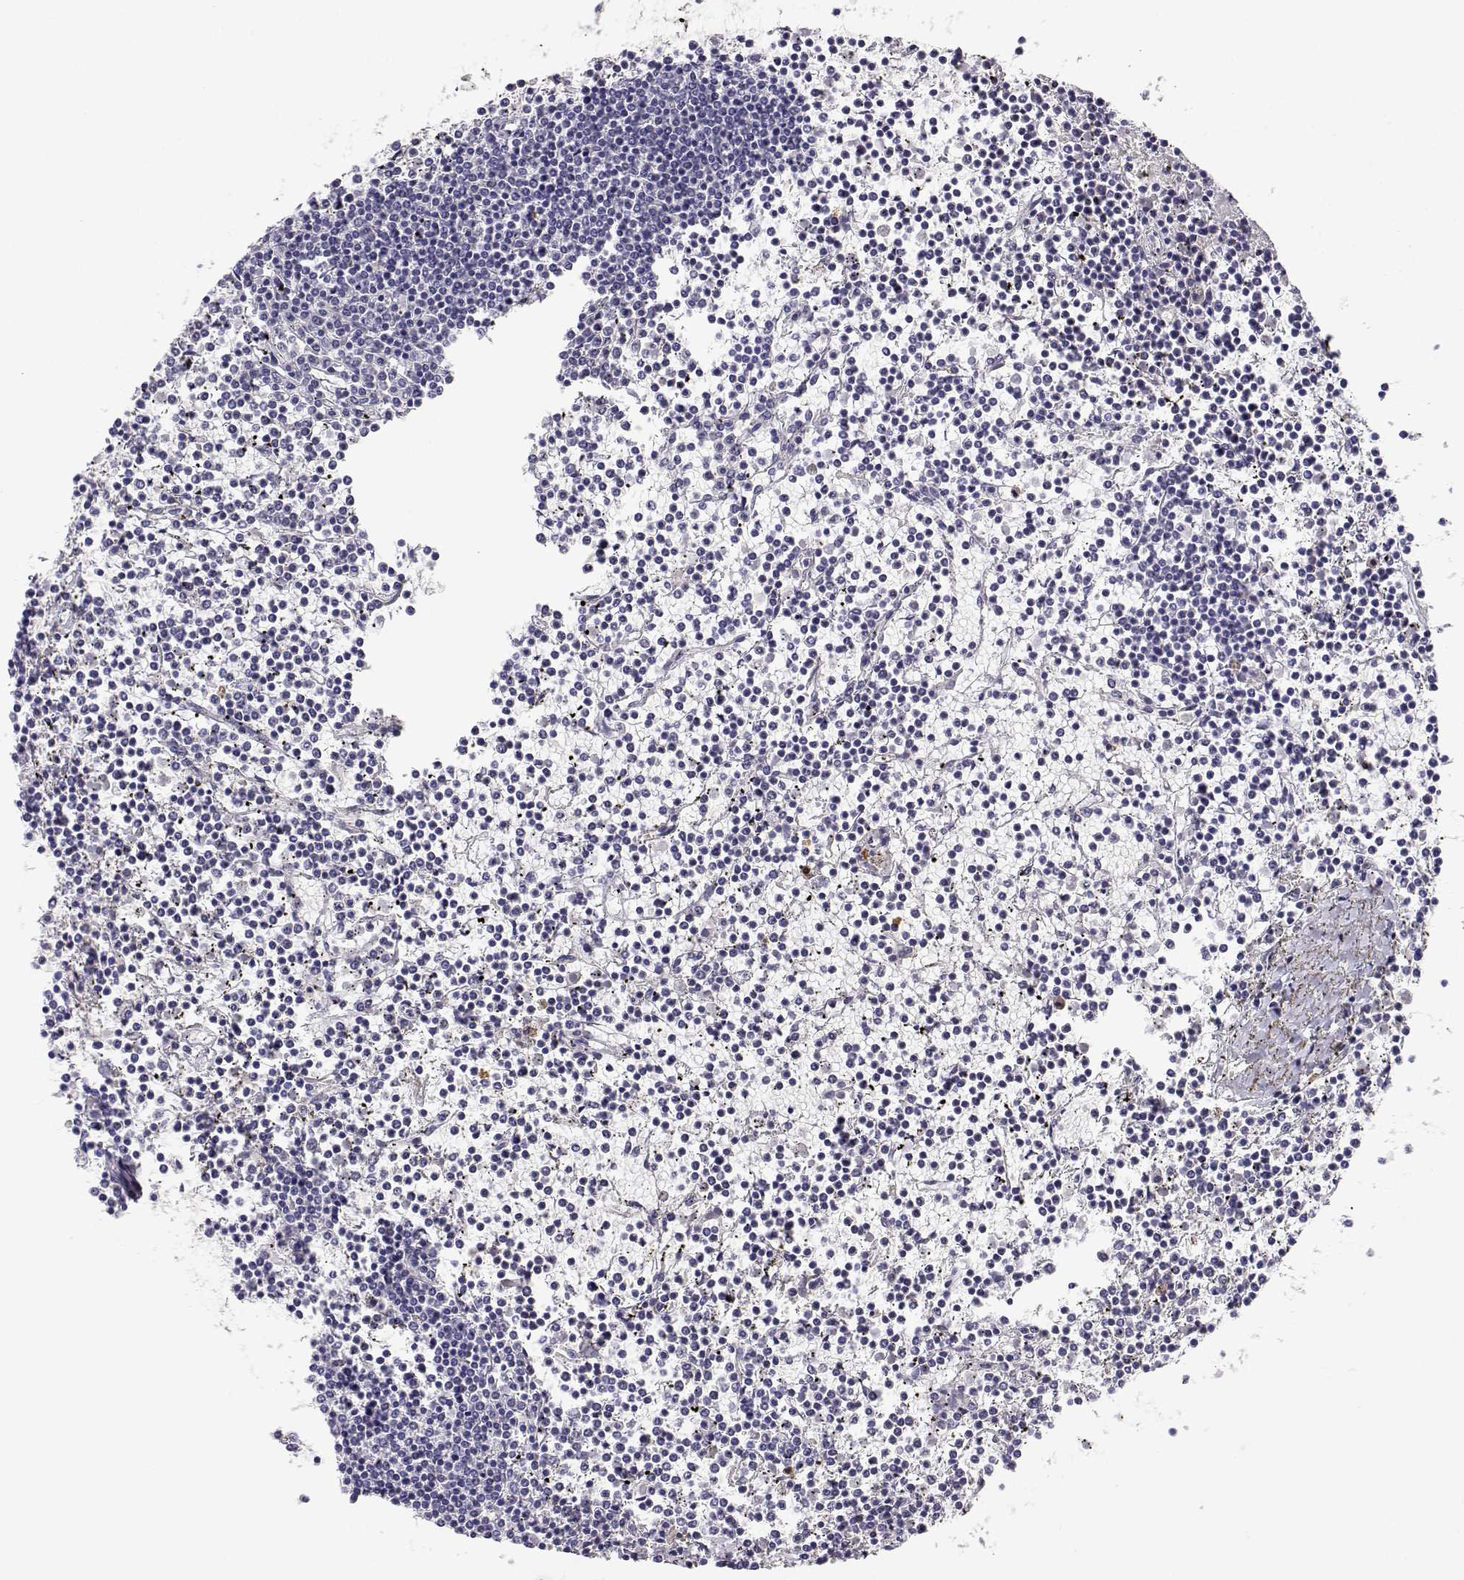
{"staining": {"intensity": "negative", "quantity": "none", "location": "none"}, "tissue": "lymphoma", "cell_type": "Tumor cells", "image_type": "cancer", "snomed": [{"axis": "morphology", "description": "Malignant lymphoma, non-Hodgkin's type, Low grade"}, {"axis": "topography", "description": "Spleen"}], "caption": "The immunohistochemistry (IHC) histopathology image has no significant expression in tumor cells of malignant lymphoma, non-Hodgkin's type (low-grade) tissue.", "gene": "CDHR1", "patient": {"sex": "female", "age": 19}}